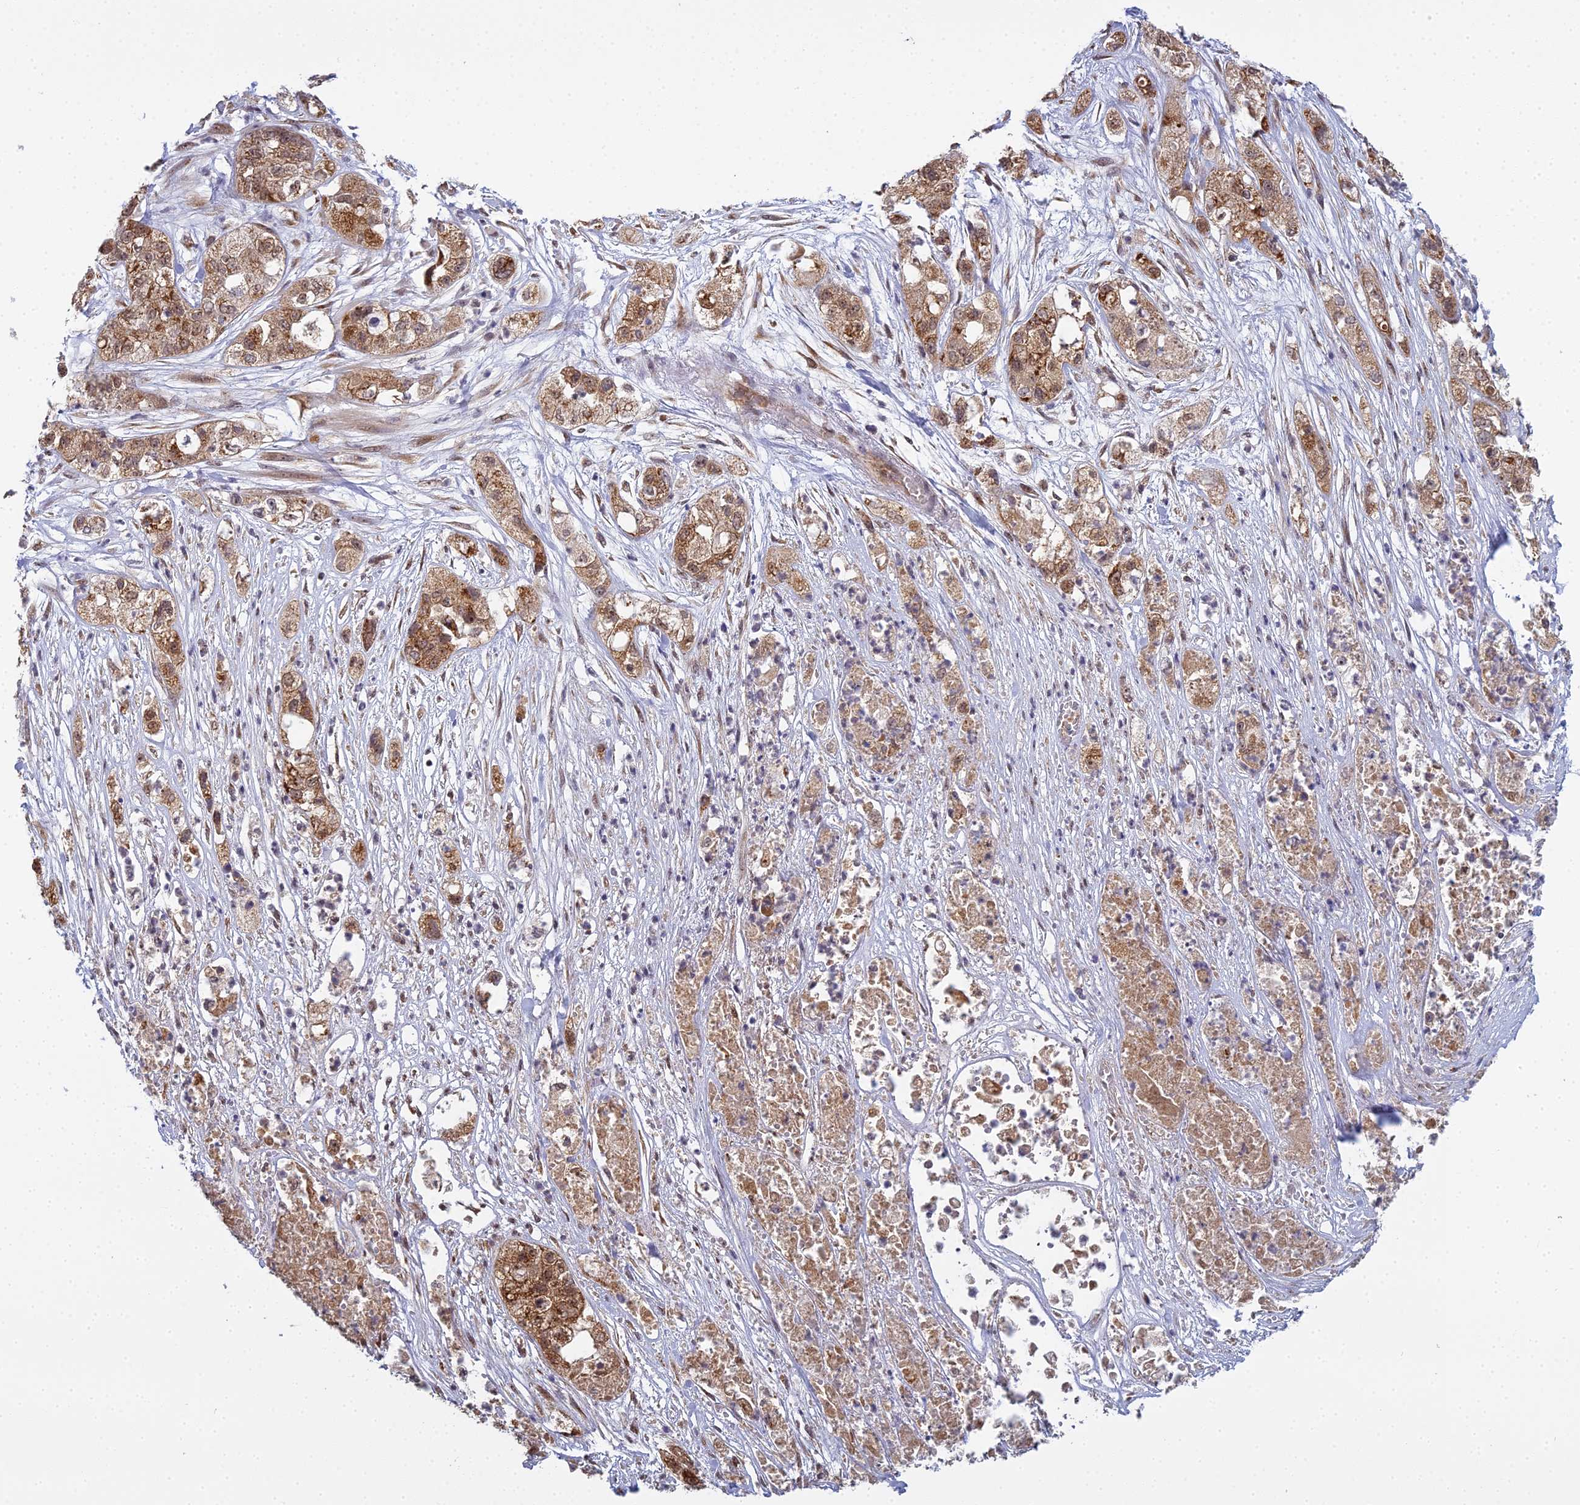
{"staining": {"intensity": "moderate", "quantity": ">75%", "location": "cytoplasmic/membranous,nuclear"}, "tissue": "pancreatic cancer", "cell_type": "Tumor cells", "image_type": "cancer", "snomed": [{"axis": "morphology", "description": "Adenocarcinoma, NOS"}, {"axis": "topography", "description": "Pancreas"}], "caption": "Brown immunohistochemical staining in pancreatic cancer demonstrates moderate cytoplasmic/membranous and nuclear positivity in approximately >75% of tumor cells. (Brightfield microscopy of DAB IHC at high magnification).", "gene": "MEOX1", "patient": {"sex": "female", "age": 78}}